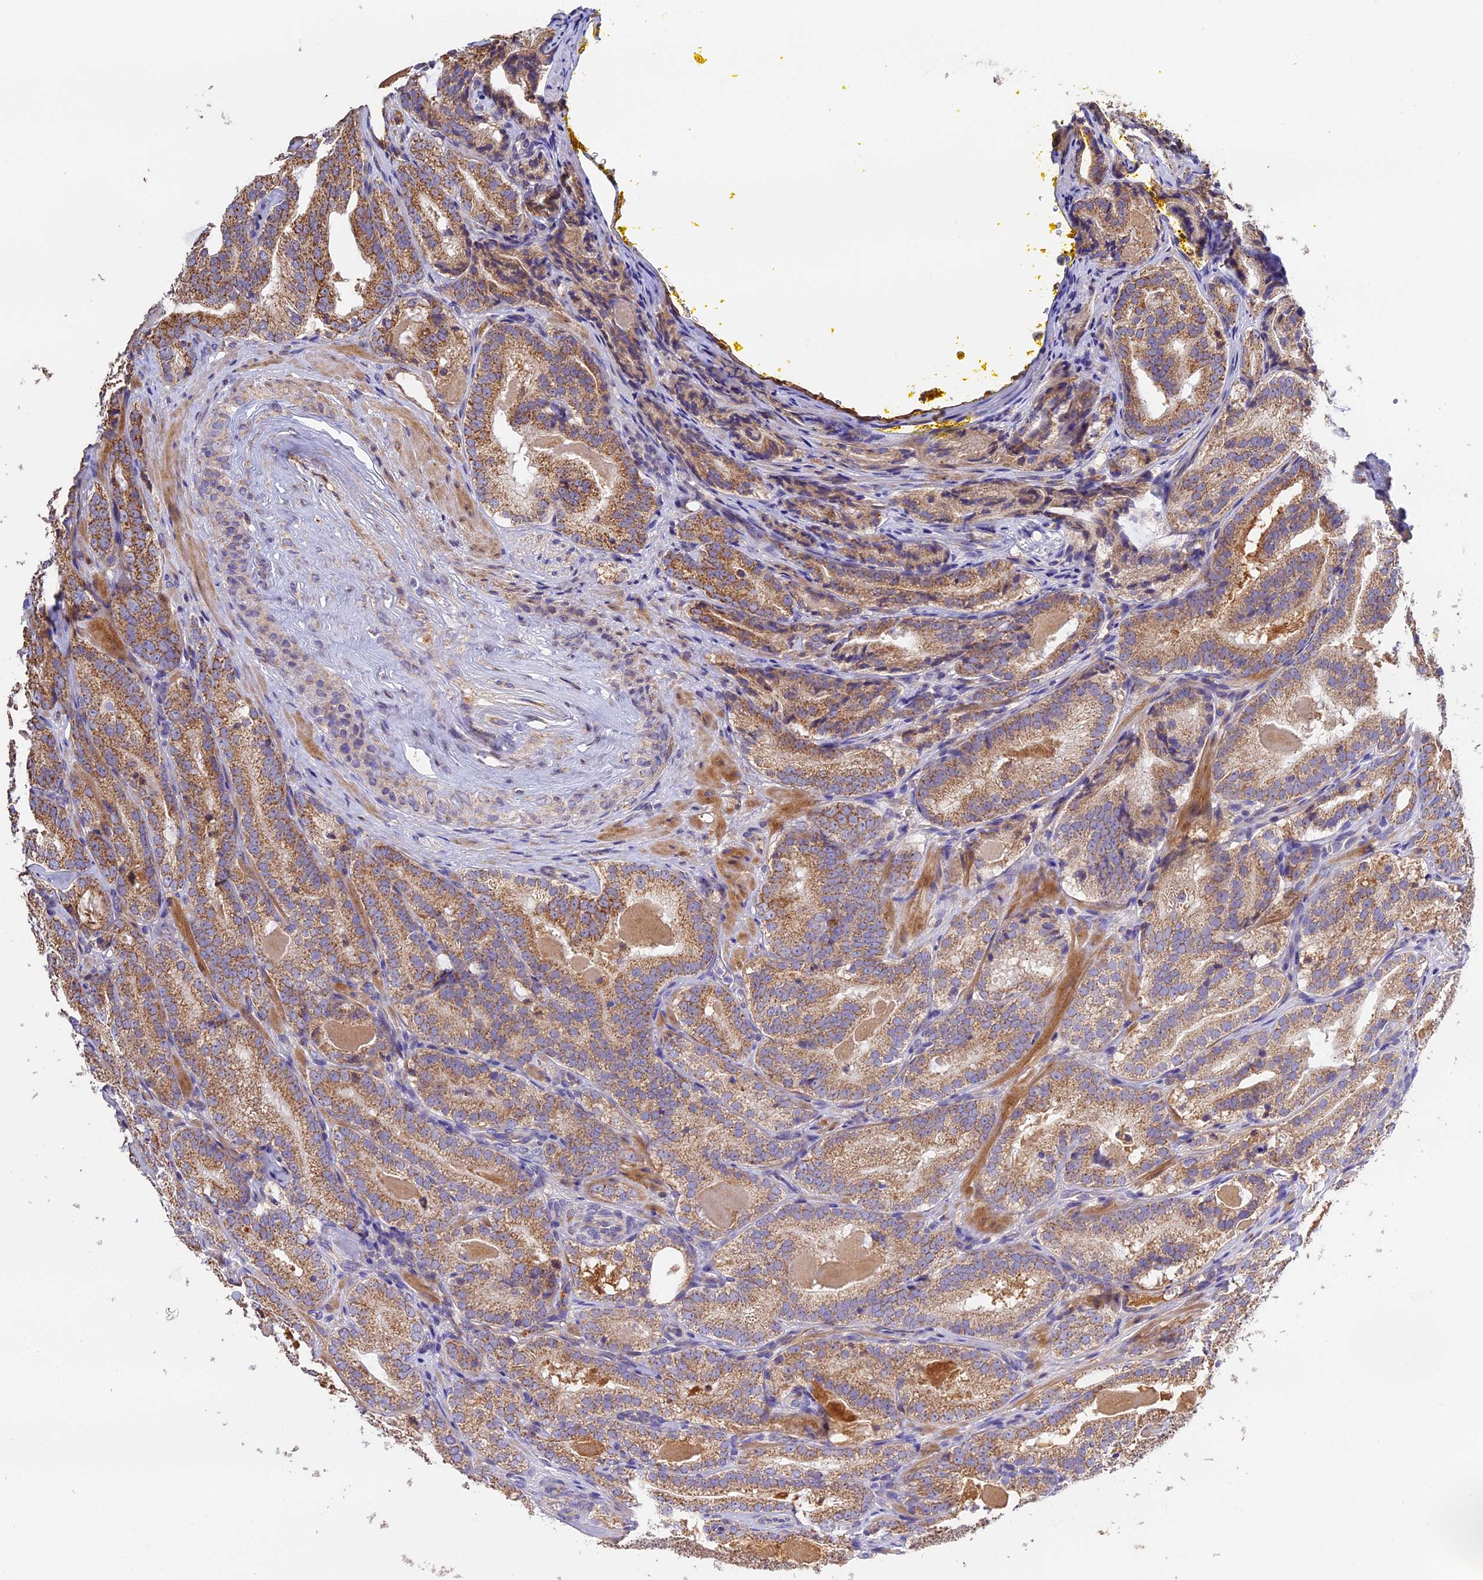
{"staining": {"intensity": "moderate", "quantity": ">75%", "location": "cytoplasmic/membranous"}, "tissue": "prostate cancer", "cell_type": "Tumor cells", "image_type": "cancer", "snomed": [{"axis": "morphology", "description": "Adenocarcinoma, High grade"}, {"axis": "topography", "description": "Prostate"}], "caption": "Prostate cancer (adenocarcinoma (high-grade)) stained with a brown dye demonstrates moderate cytoplasmic/membranous positive staining in about >75% of tumor cells.", "gene": "OCEL1", "patient": {"sex": "male", "age": 57}}